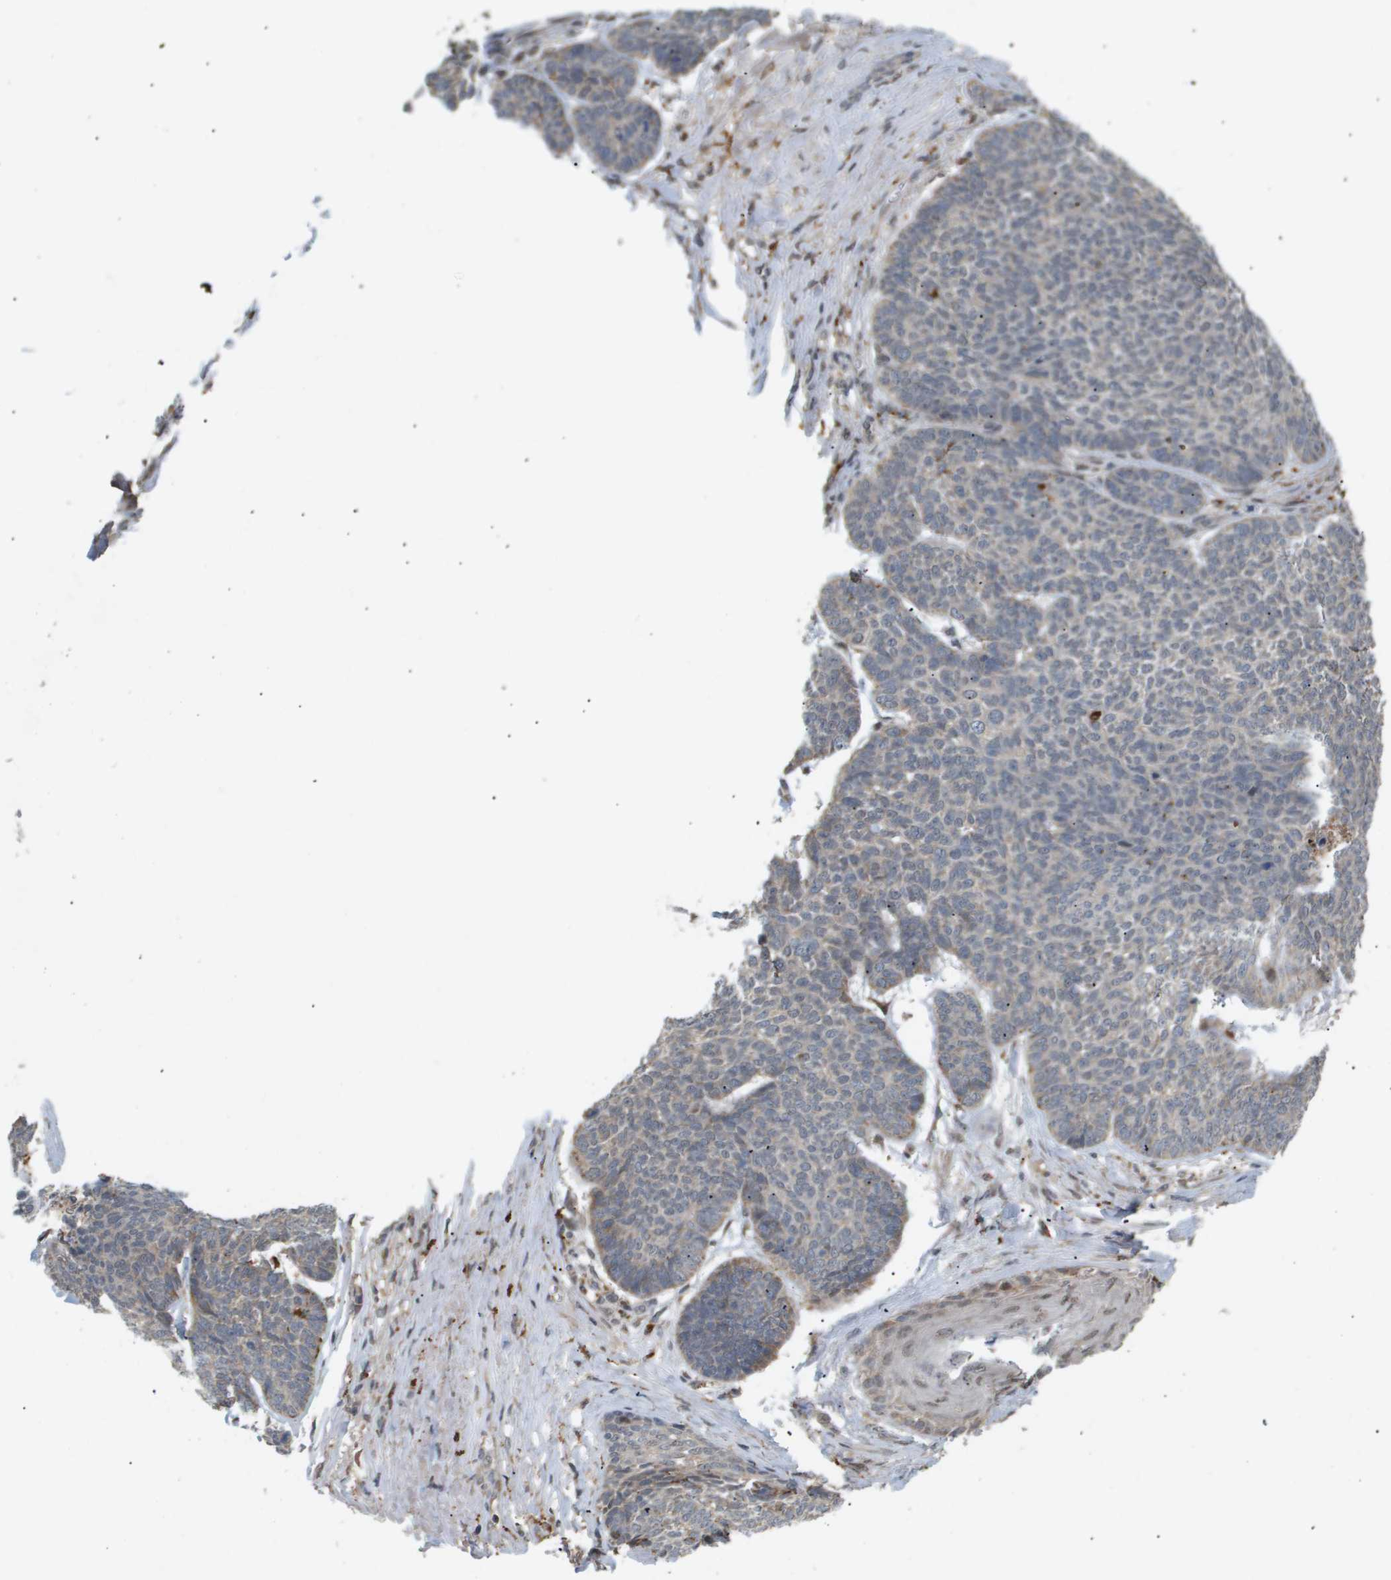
{"staining": {"intensity": "negative", "quantity": "none", "location": "none"}, "tissue": "skin cancer", "cell_type": "Tumor cells", "image_type": "cancer", "snomed": [{"axis": "morphology", "description": "Basal cell carcinoma"}, {"axis": "topography", "description": "Skin"}], "caption": "Tumor cells show no significant protein expression in skin cancer. (Brightfield microscopy of DAB (3,3'-diaminobenzidine) immunohistochemistry at high magnification).", "gene": "PDGFB", "patient": {"sex": "male", "age": 84}}